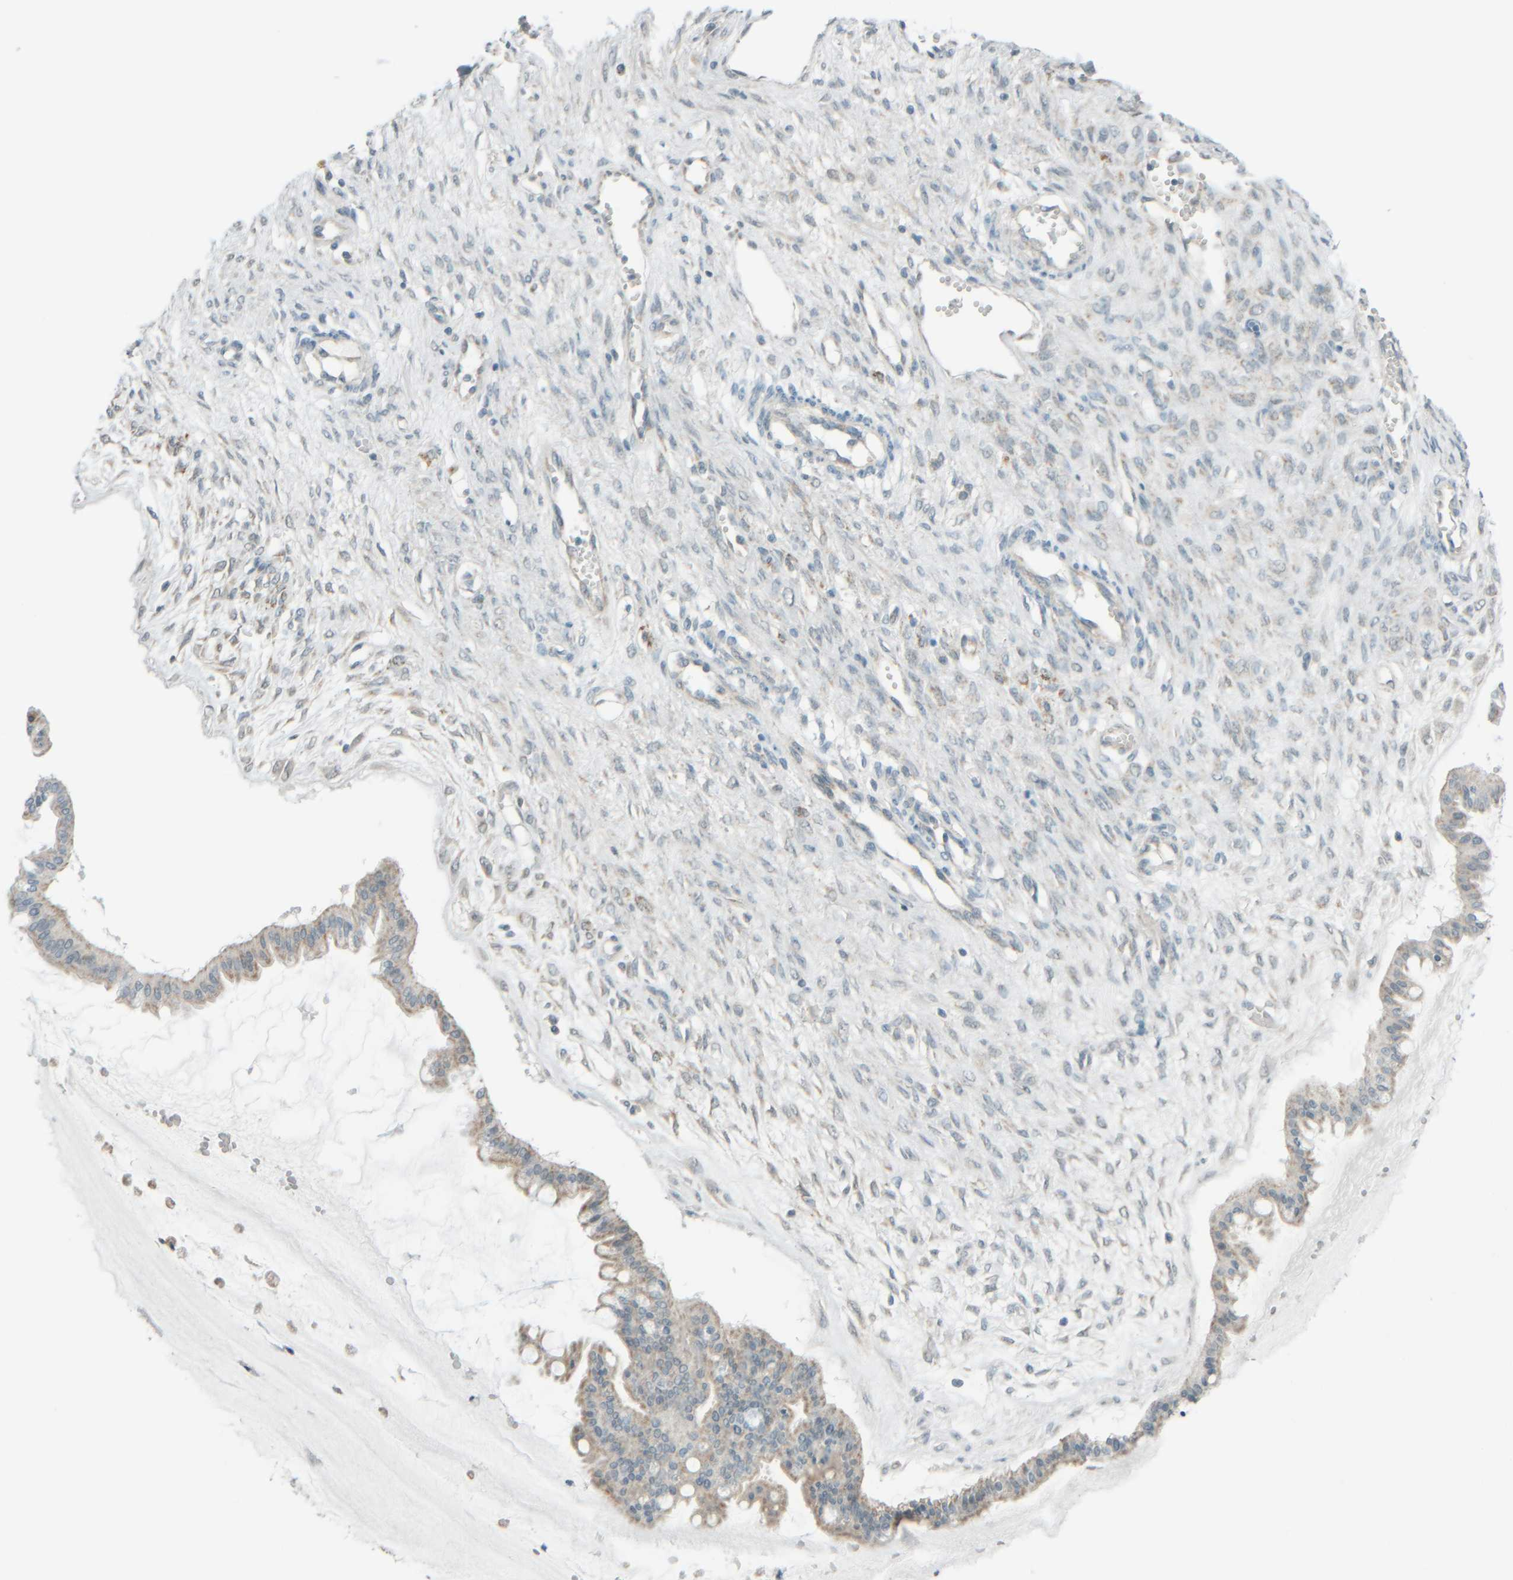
{"staining": {"intensity": "weak", "quantity": "<25%", "location": "cytoplasmic/membranous"}, "tissue": "ovarian cancer", "cell_type": "Tumor cells", "image_type": "cancer", "snomed": [{"axis": "morphology", "description": "Cystadenocarcinoma, mucinous, NOS"}, {"axis": "topography", "description": "Ovary"}], "caption": "A histopathology image of human ovarian mucinous cystadenocarcinoma is negative for staining in tumor cells. (Brightfield microscopy of DAB (3,3'-diaminobenzidine) IHC at high magnification).", "gene": "PTGES3L-AARSD1", "patient": {"sex": "female", "age": 73}}